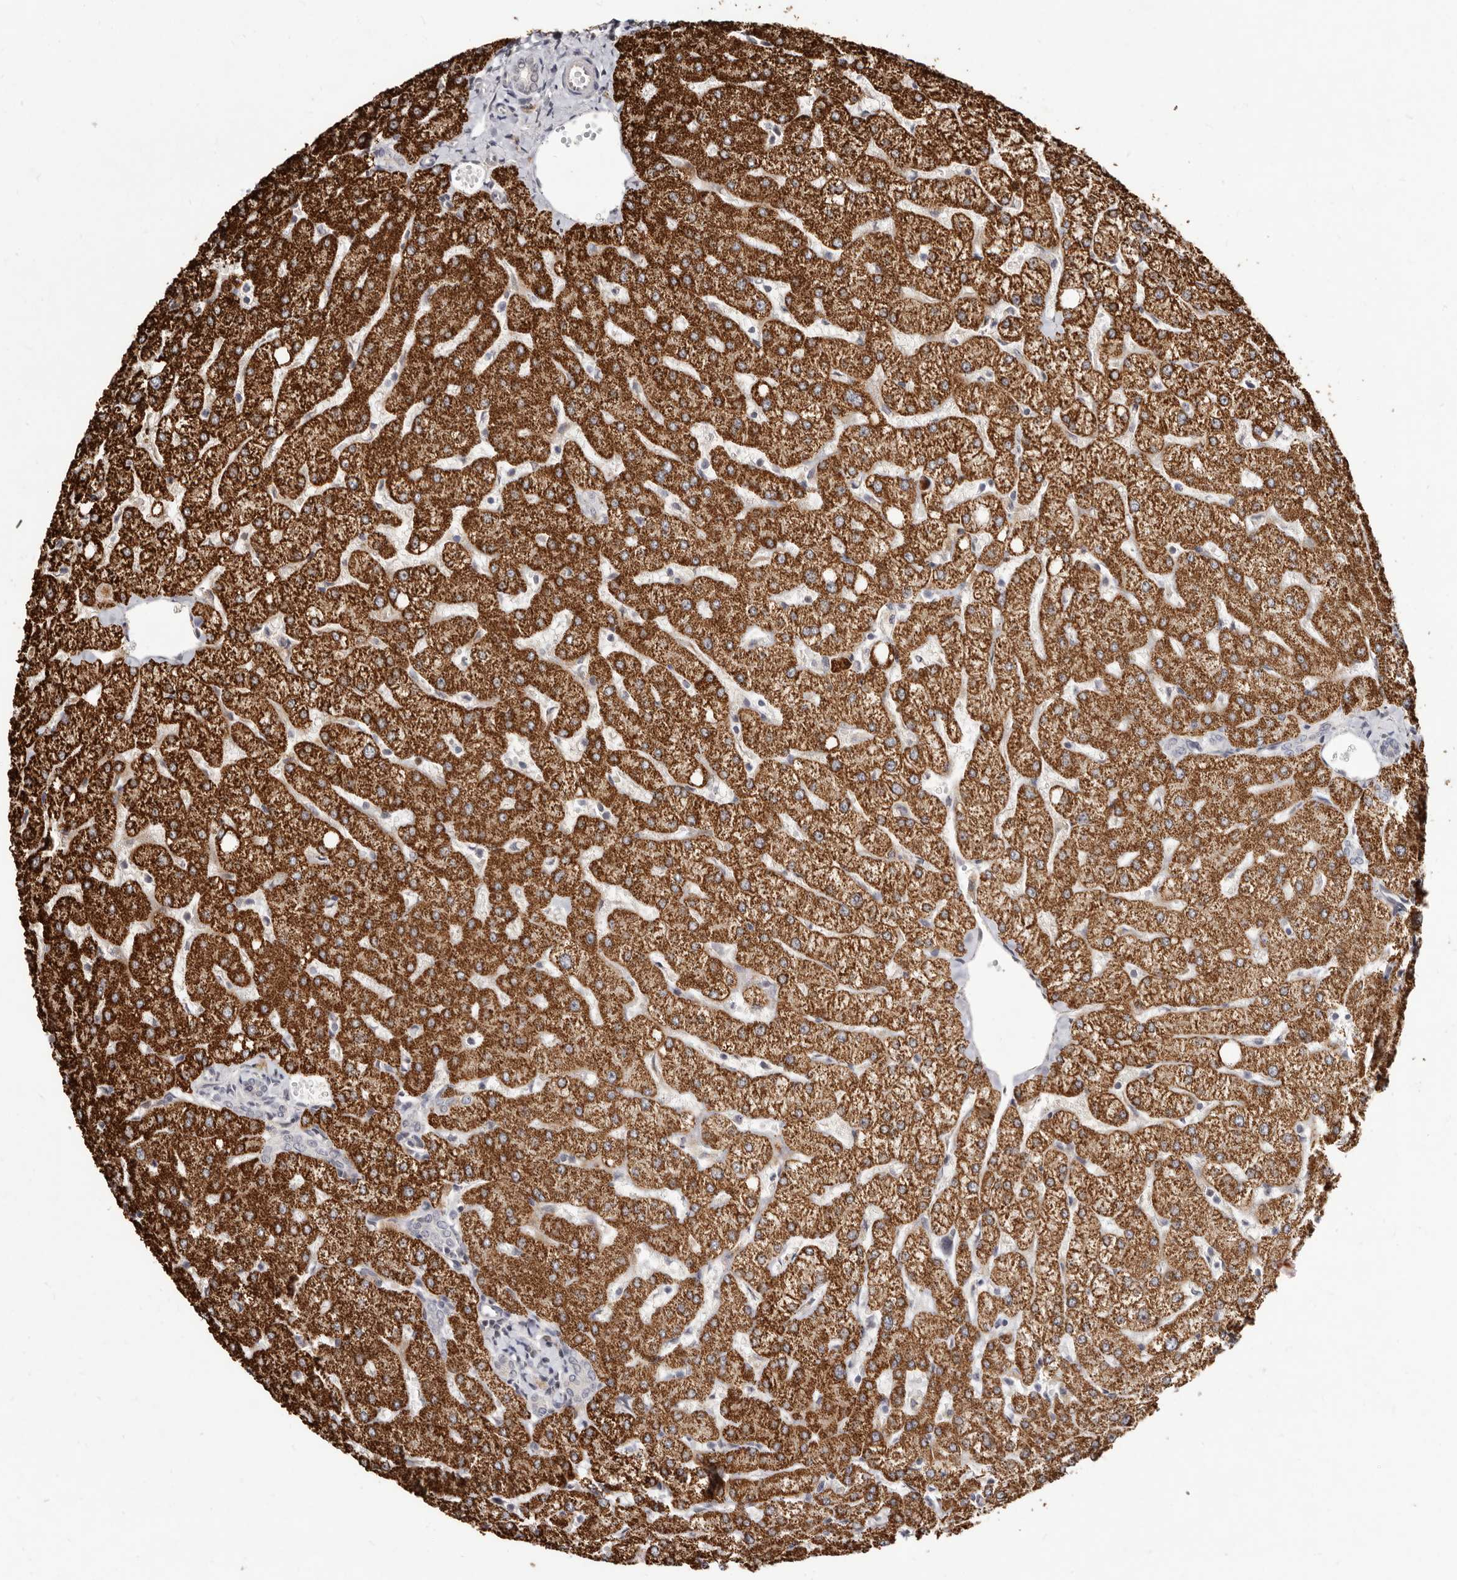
{"staining": {"intensity": "negative", "quantity": "none", "location": "none"}, "tissue": "liver", "cell_type": "Cholangiocytes", "image_type": "normal", "snomed": [{"axis": "morphology", "description": "Normal tissue, NOS"}, {"axis": "topography", "description": "Liver"}], "caption": "Protein analysis of normal liver demonstrates no significant expression in cholangiocytes.", "gene": "LCORL", "patient": {"sex": "female", "age": 54}}